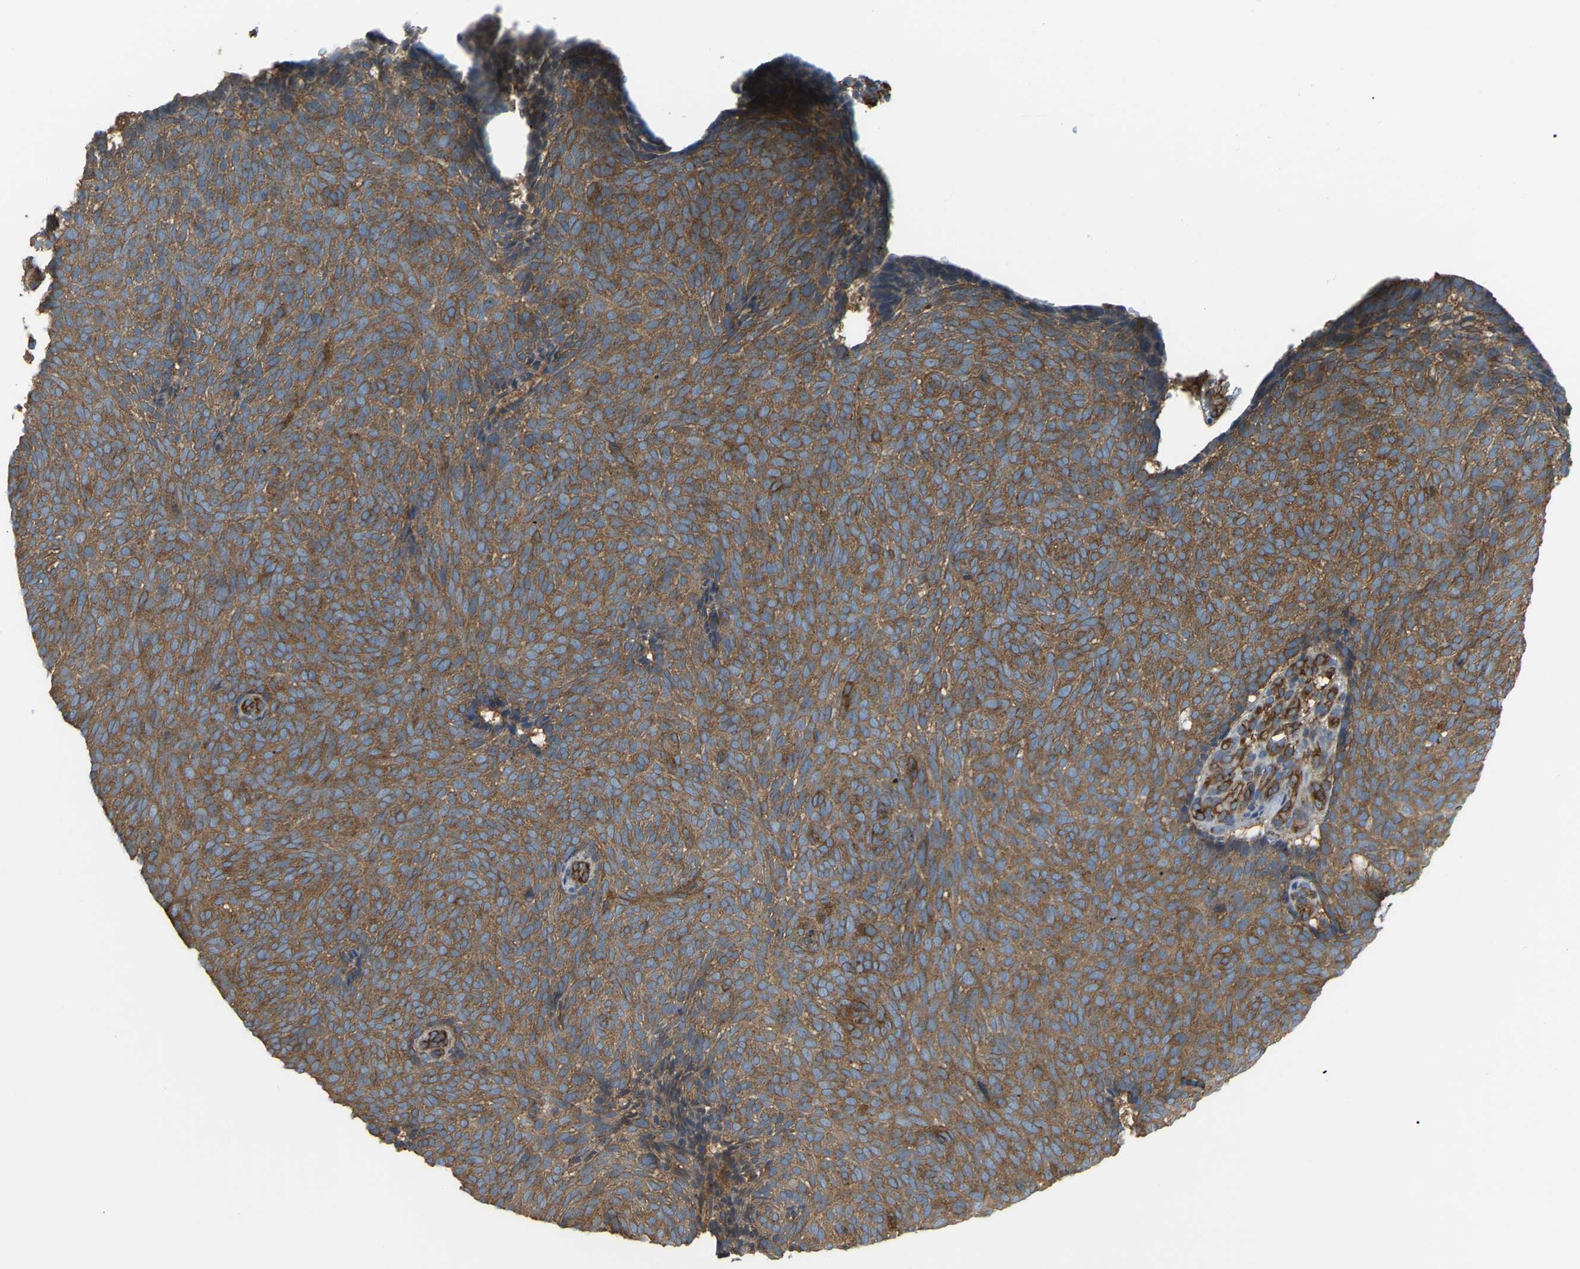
{"staining": {"intensity": "moderate", "quantity": ">75%", "location": "cytoplasmic/membranous"}, "tissue": "skin cancer", "cell_type": "Tumor cells", "image_type": "cancer", "snomed": [{"axis": "morphology", "description": "Basal cell carcinoma"}, {"axis": "topography", "description": "Skin"}], "caption": "This image shows skin cancer (basal cell carcinoma) stained with immunohistochemistry (IHC) to label a protein in brown. The cytoplasmic/membranous of tumor cells show moderate positivity for the protein. Nuclei are counter-stained blue.", "gene": "PICALM", "patient": {"sex": "male", "age": 61}}